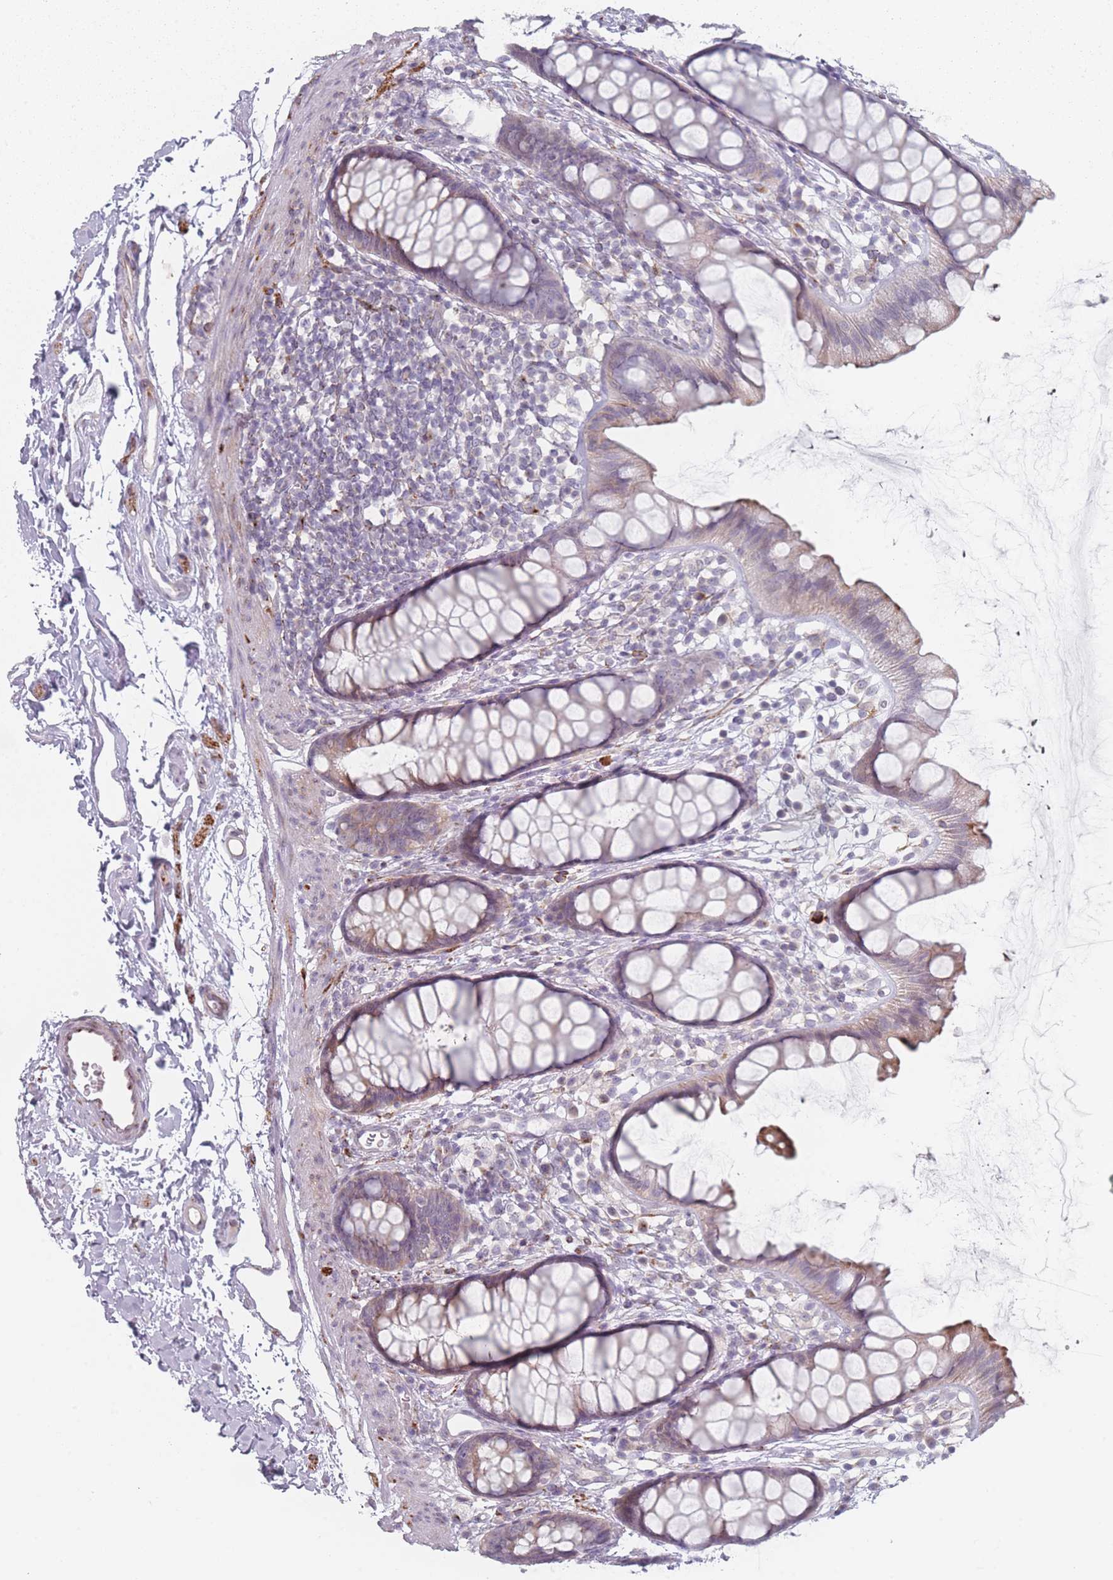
{"staining": {"intensity": "moderate", "quantity": "25%-75%", "location": "cytoplasmic/membranous"}, "tissue": "rectum", "cell_type": "Glandular cells", "image_type": "normal", "snomed": [{"axis": "morphology", "description": "Normal tissue, NOS"}, {"axis": "topography", "description": "Rectum"}], "caption": "A medium amount of moderate cytoplasmic/membranous staining is identified in approximately 25%-75% of glandular cells in unremarkable rectum. (Brightfield microscopy of DAB IHC at high magnification).", "gene": "RNF4", "patient": {"sex": "female", "age": 65}}